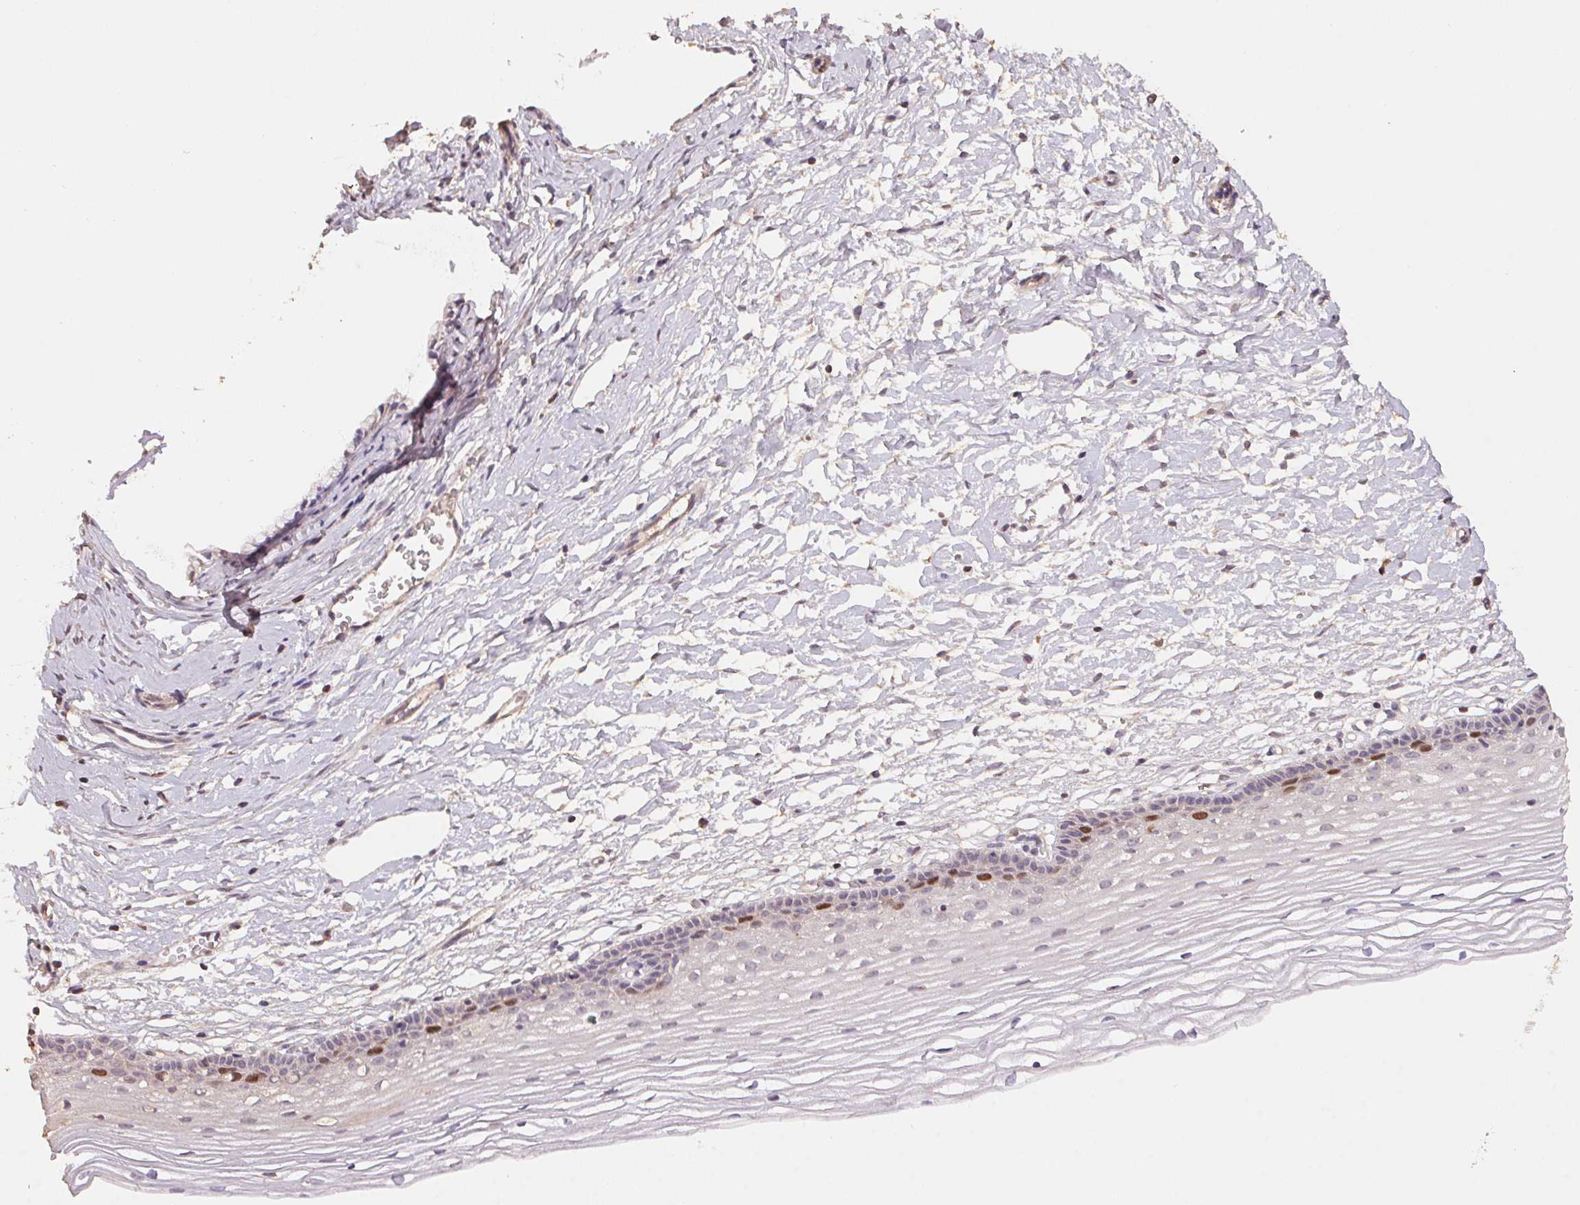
{"staining": {"intensity": "negative", "quantity": "none", "location": "none"}, "tissue": "cervix", "cell_type": "Glandular cells", "image_type": "normal", "snomed": [{"axis": "morphology", "description": "Normal tissue, NOS"}, {"axis": "topography", "description": "Cervix"}], "caption": "Cervix stained for a protein using immunohistochemistry (IHC) demonstrates no positivity glandular cells.", "gene": "CENPF", "patient": {"sex": "female", "age": 40}}